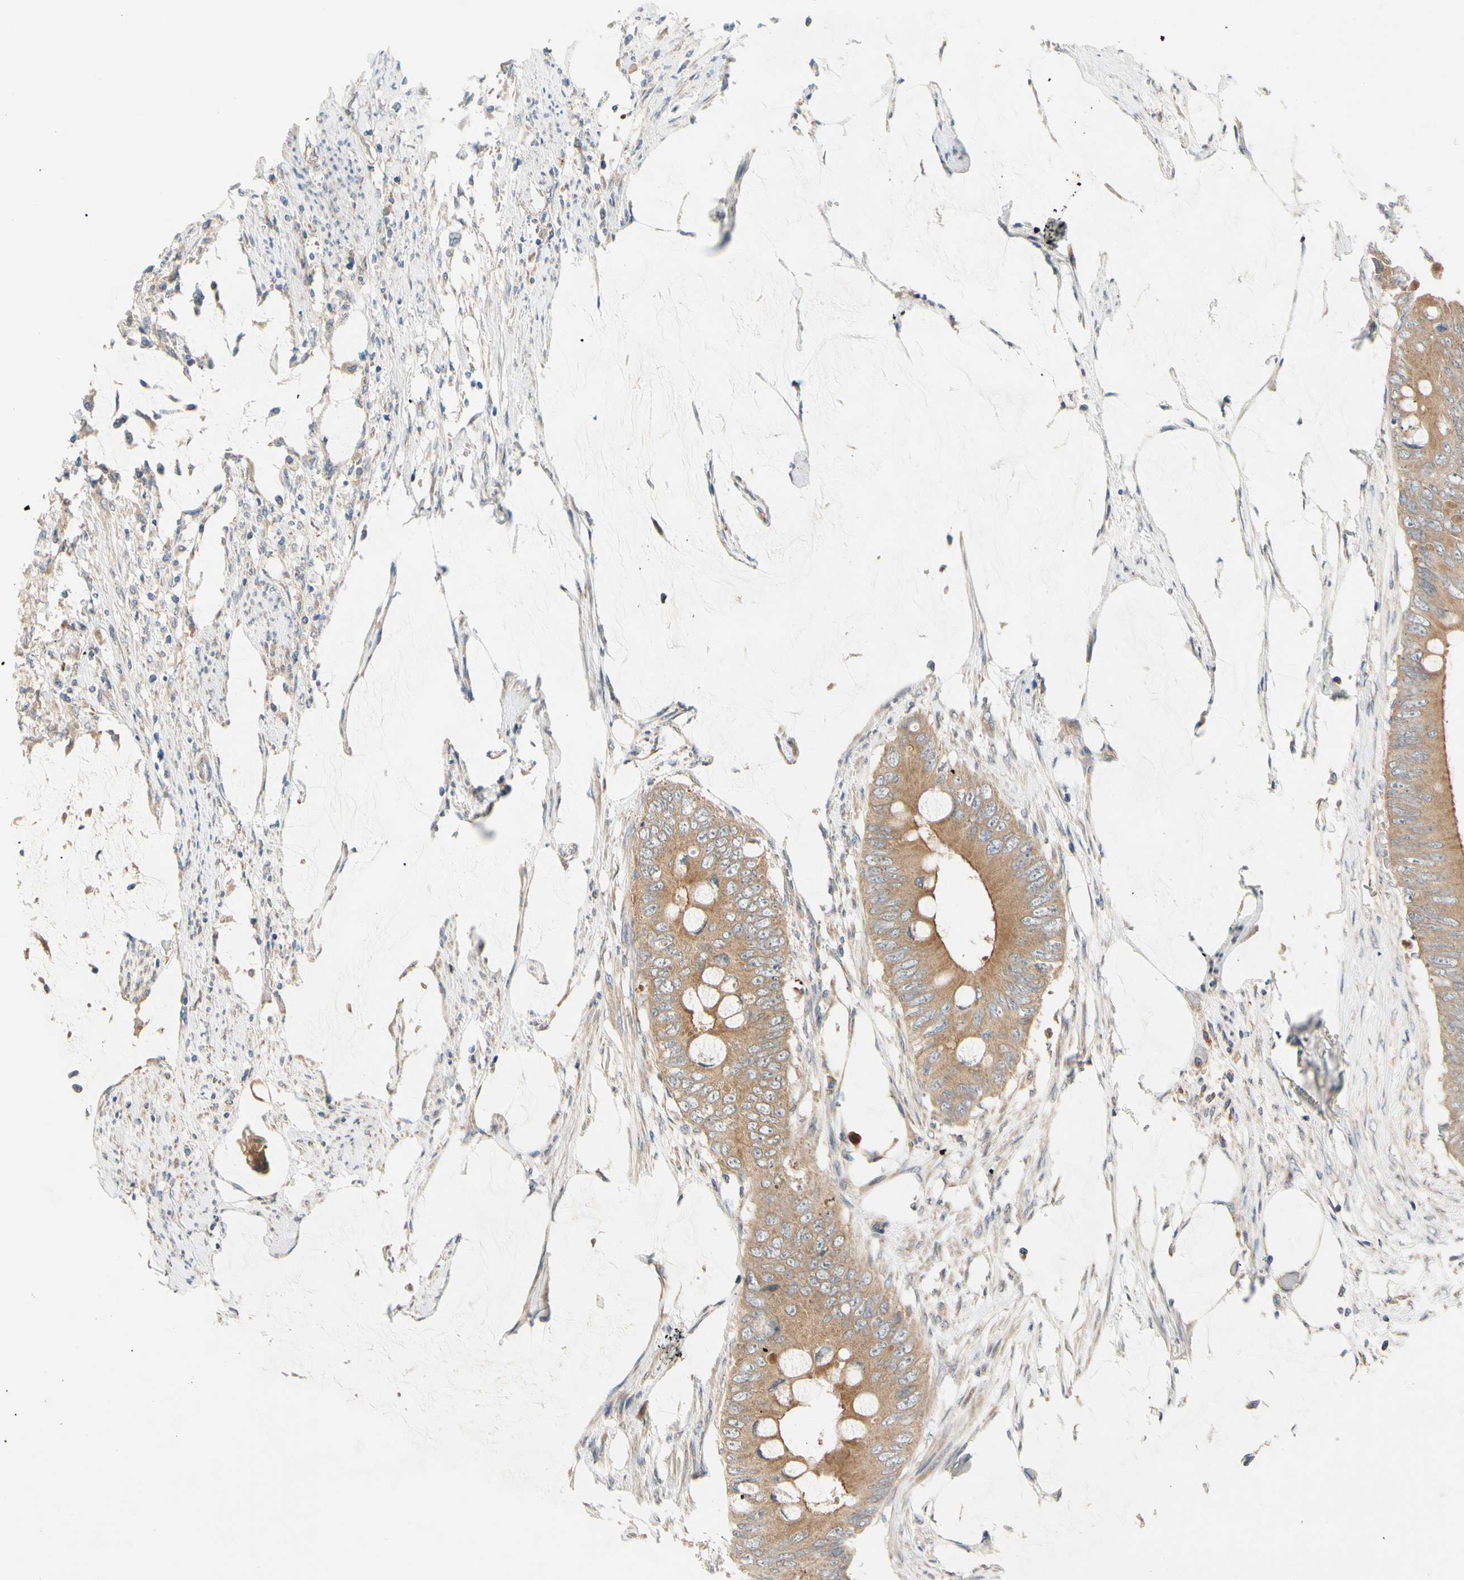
{"staining": {"intensity": "moderate", "quantity": ">75%", "location": "cytoplasmic/membranous"}, "tissue": "colorectal cancer", "cell_type": "Tumor cells", "image_type": "cancer", "snomed": [{"axis": "morphology", "description": "Adenocarcinoma, NOS"}, {"axis": "topography", "description": "Rectum"}], "caption": "Adenocarcinoma (colorectal) was stained to show a protein in brown. There is medium levels of moderate cytoplasmic/membranous expression in approximately >75% of tumor cells. The protein of interest is stained brown, and the nuclei are stained in blue (DAB (3,3'-diaminobenzidine) IHC with brightfield microscopy, high magnification).", "gene": "MBTPS2", "patient": {"sex": "female", "age": 77}}